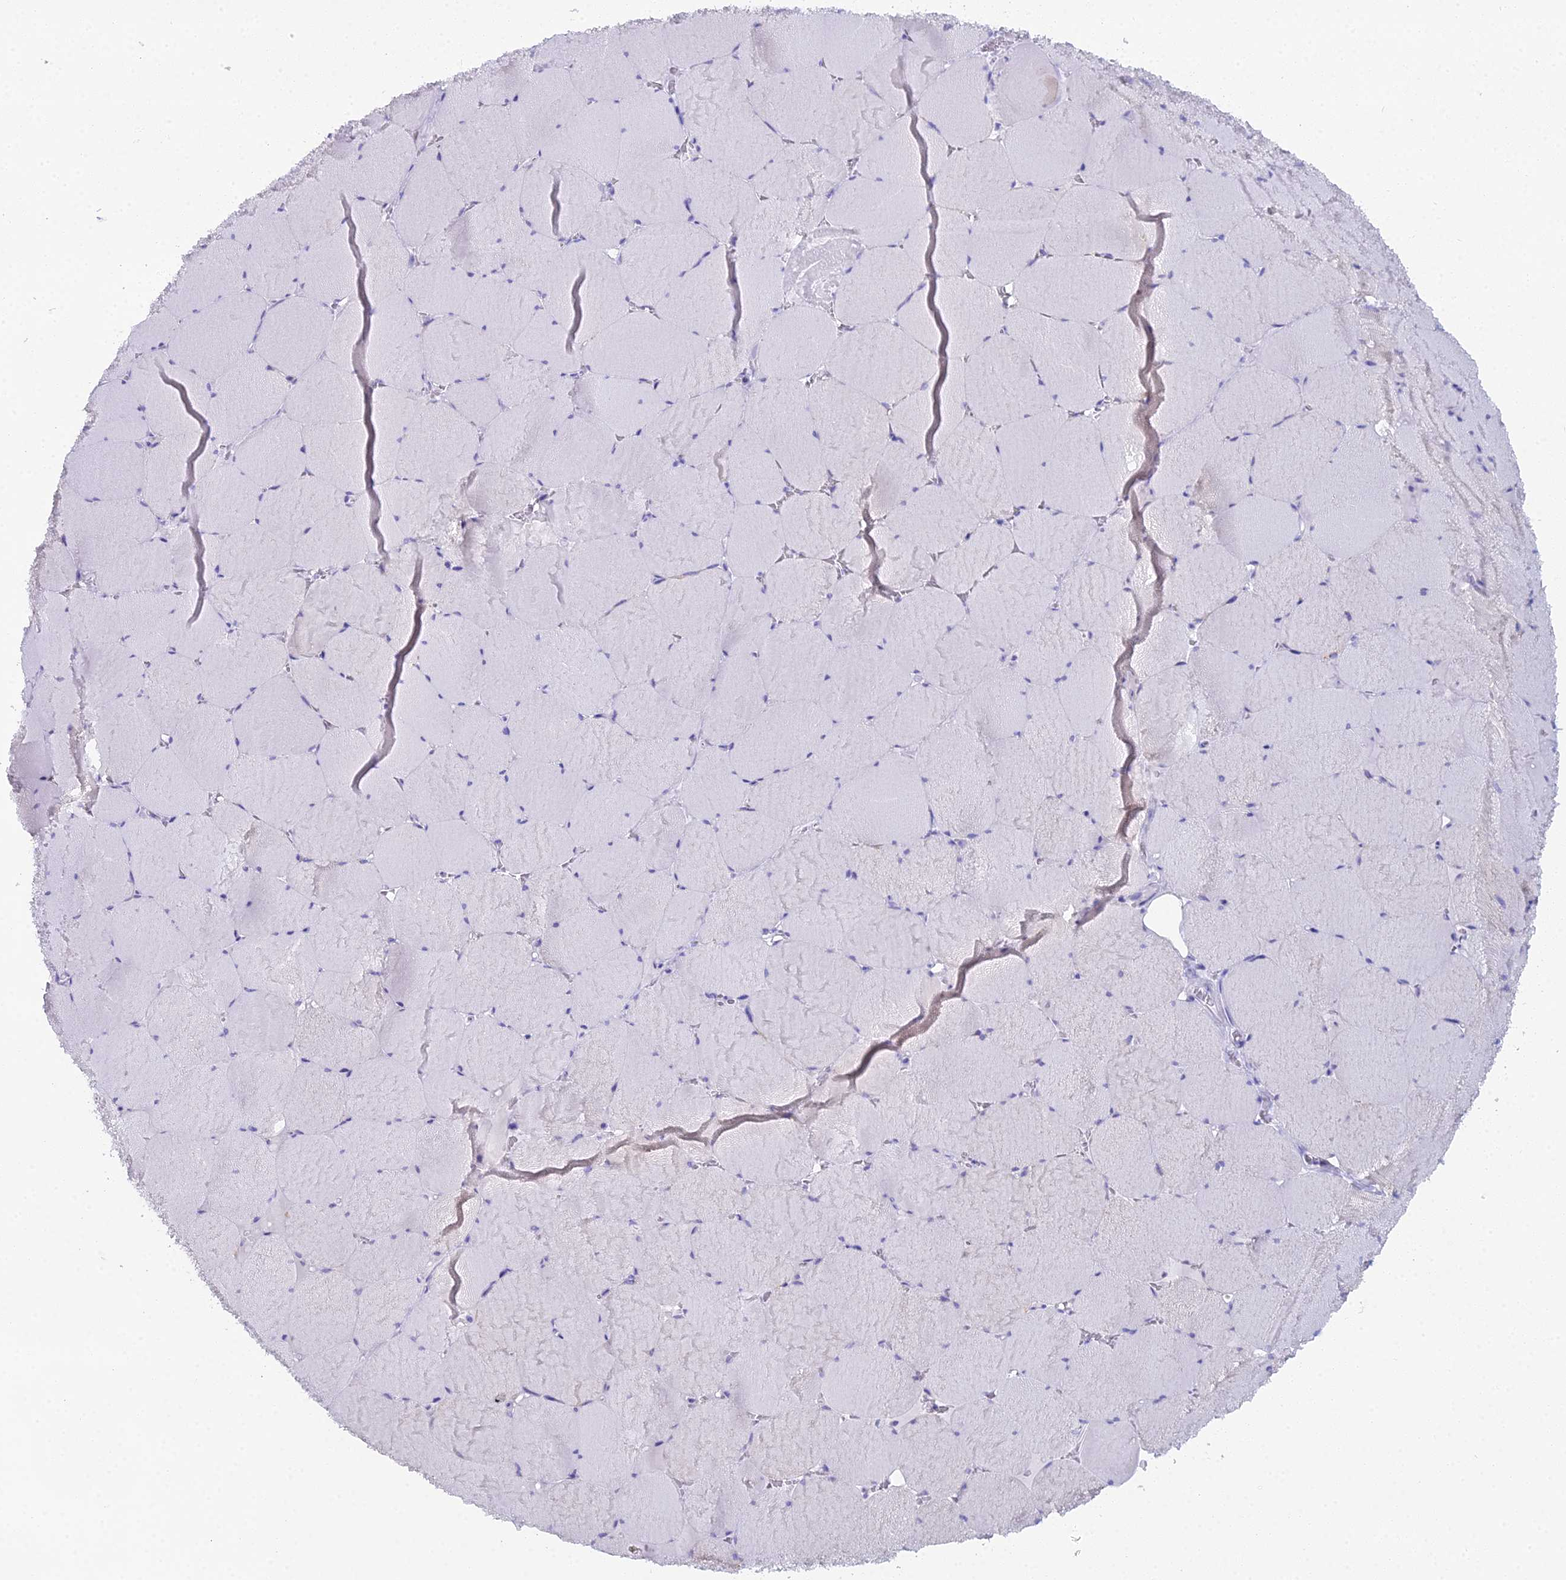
{"staining": {"intensity": "weak", "quantity": "<25%", "location": "cytoplasmic/membranous"}, "tissue": "skeletal muscle", "cell_type": "Myocytes", "image_type": "normal", "snomed": [{"axis": "morphology", "description": "Normal tissue, NOS"}, {"axis": "topography", "description": "Skeletal muscle"}, {"axis": "topography", "description": "Head-Neck"}], "caption": "The micrograph exhibits no significant positivity in myocytes of skeletal muscle.", "gene": "CGB1", "patient": {"sex": "male", "age": 66}}